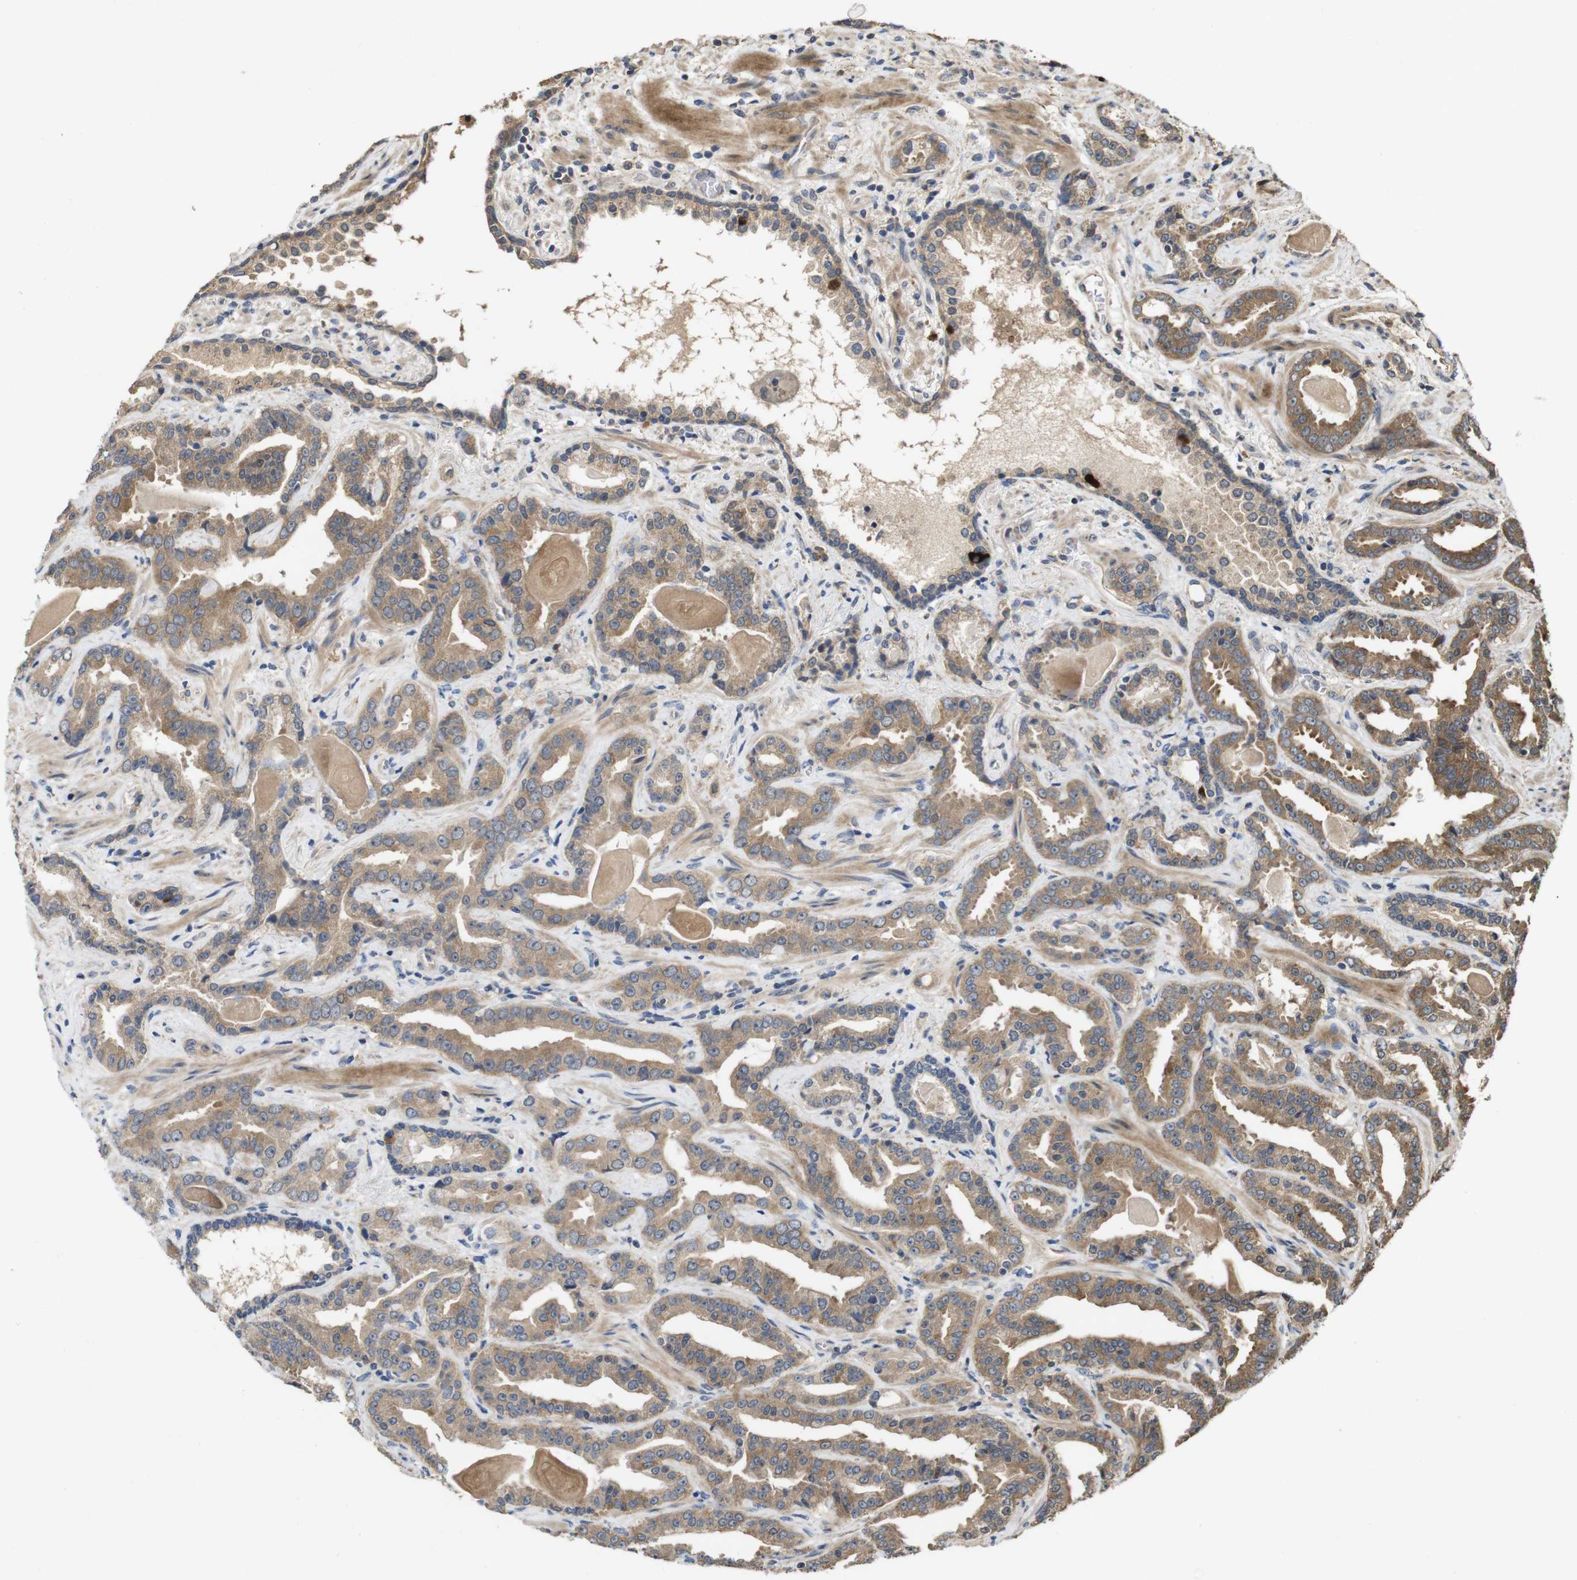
{"staining": {"intensity": "moderate", "quantity": ">75%", "location": "cytoplasmic/membranous"}, "tissue": "prostate cancer", "cell_type": "Tumor cells", "image_type": "cancer", "snomed": [{"axis": "morphology", "description": "Adenocarcinoma, Low grade"}, {"axis": "topography", "description": "Prostate"}], "caption": "Immunohistochemical staining of prostate adenocarcinoma (low-grade) displays medium levels of moderate cytoplasmic/membranous protein staining in approximately >75% of tumor cells.", "gene": "PCDHB10", "patient": {"sex": "male", "age": 60}}